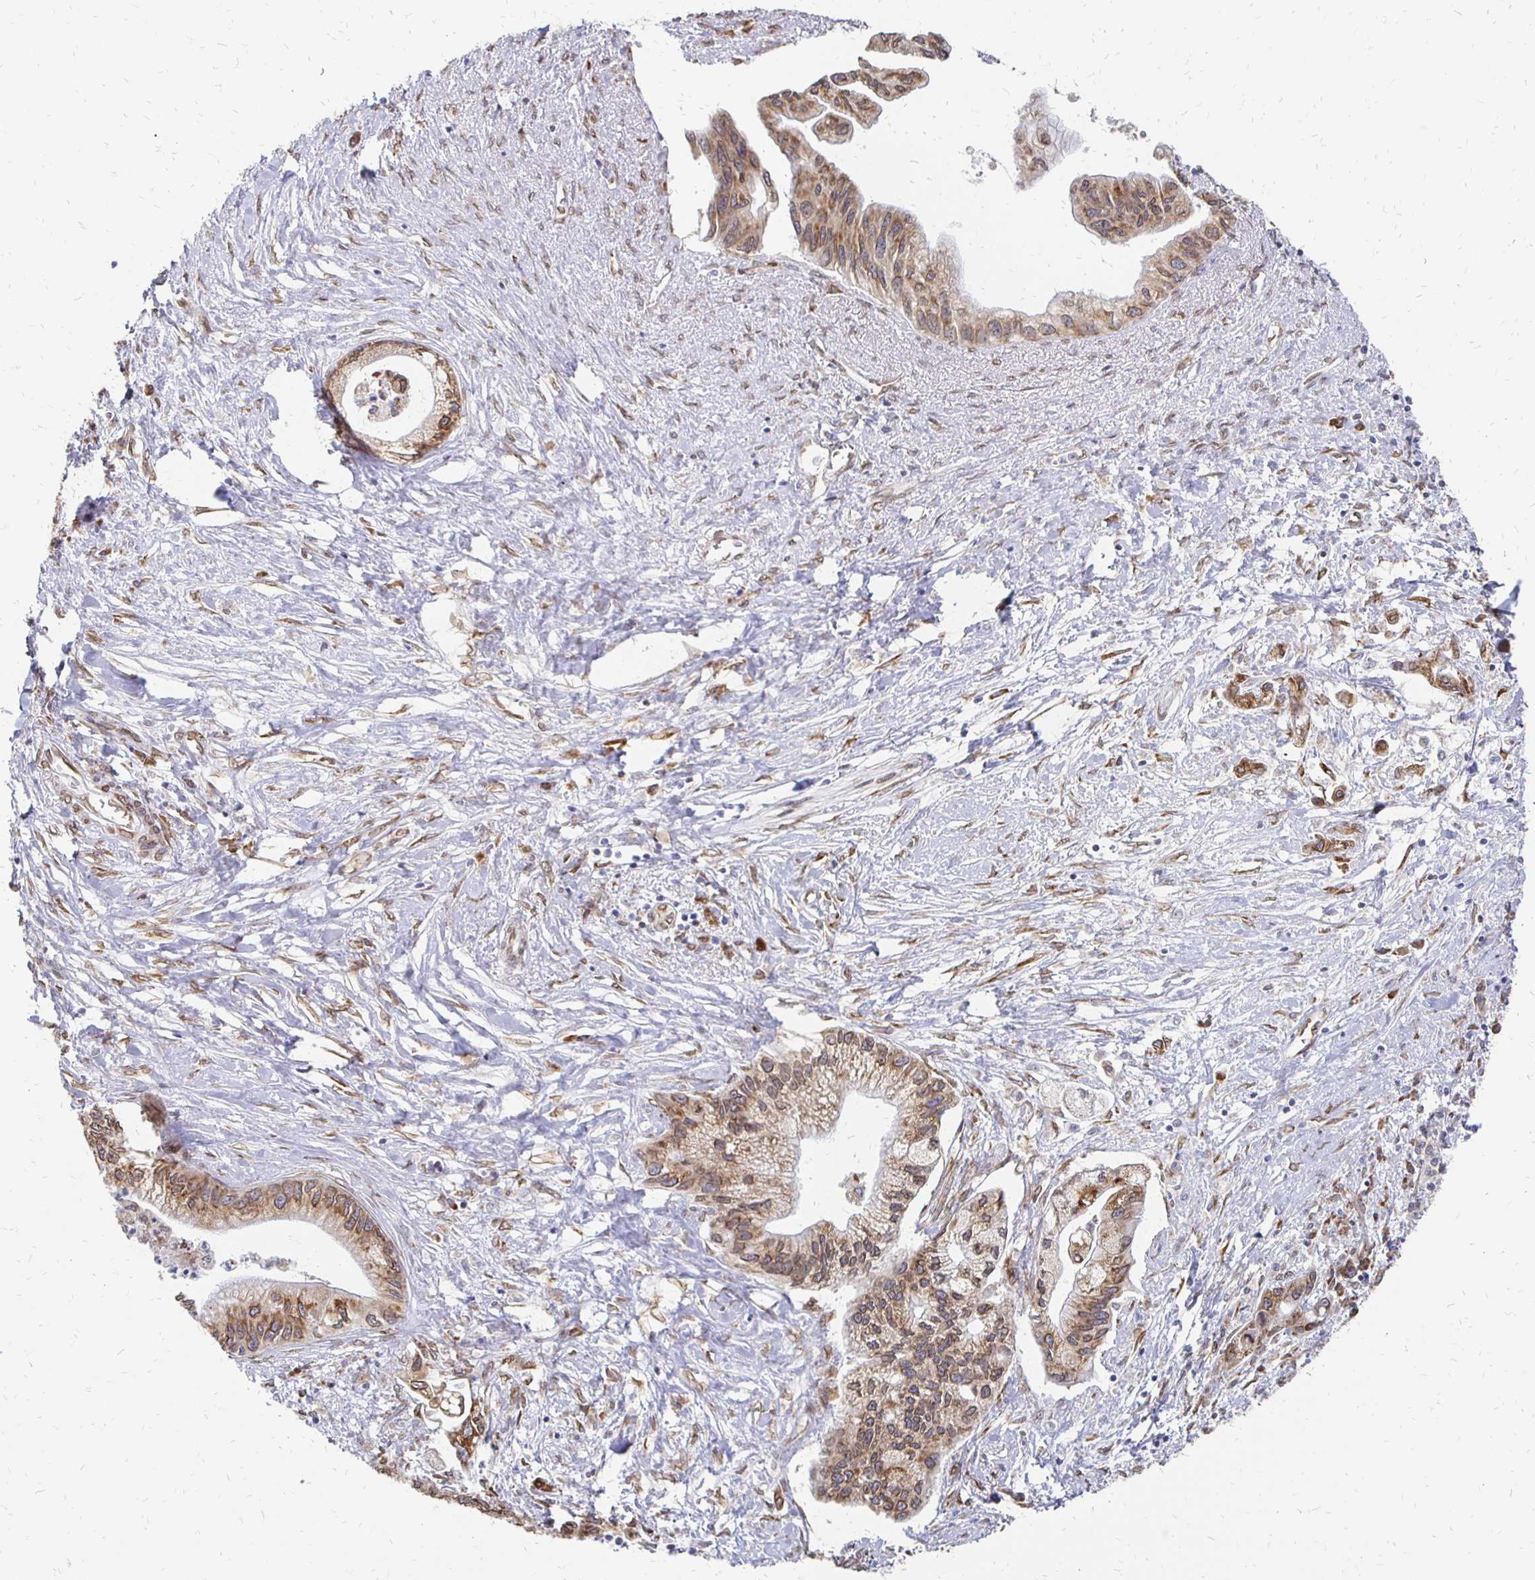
{"staining": {"intensity": "moderate", "quantity": ">75%", "location": "cytoplasmic/membranous,nuclear"}, "tissue": "pancreatic cancer", "cell_type": "Tumor cells", "image_type": "cancer", "snomed": [{"axis": "morphology", "description": "Adenocarcinoma, NOS"}, {"axis": "topography", "description": "Pancreas"}], "caption": "Protein expression analysis of pancreatic cancer (adenocarcinoma) exhibits moderate cytoplasmic/membranous and nuclear staining in approximately >75% of tumor cells.", "gene": "PELI3", "patient": {"sex": "male", "age": 61}}